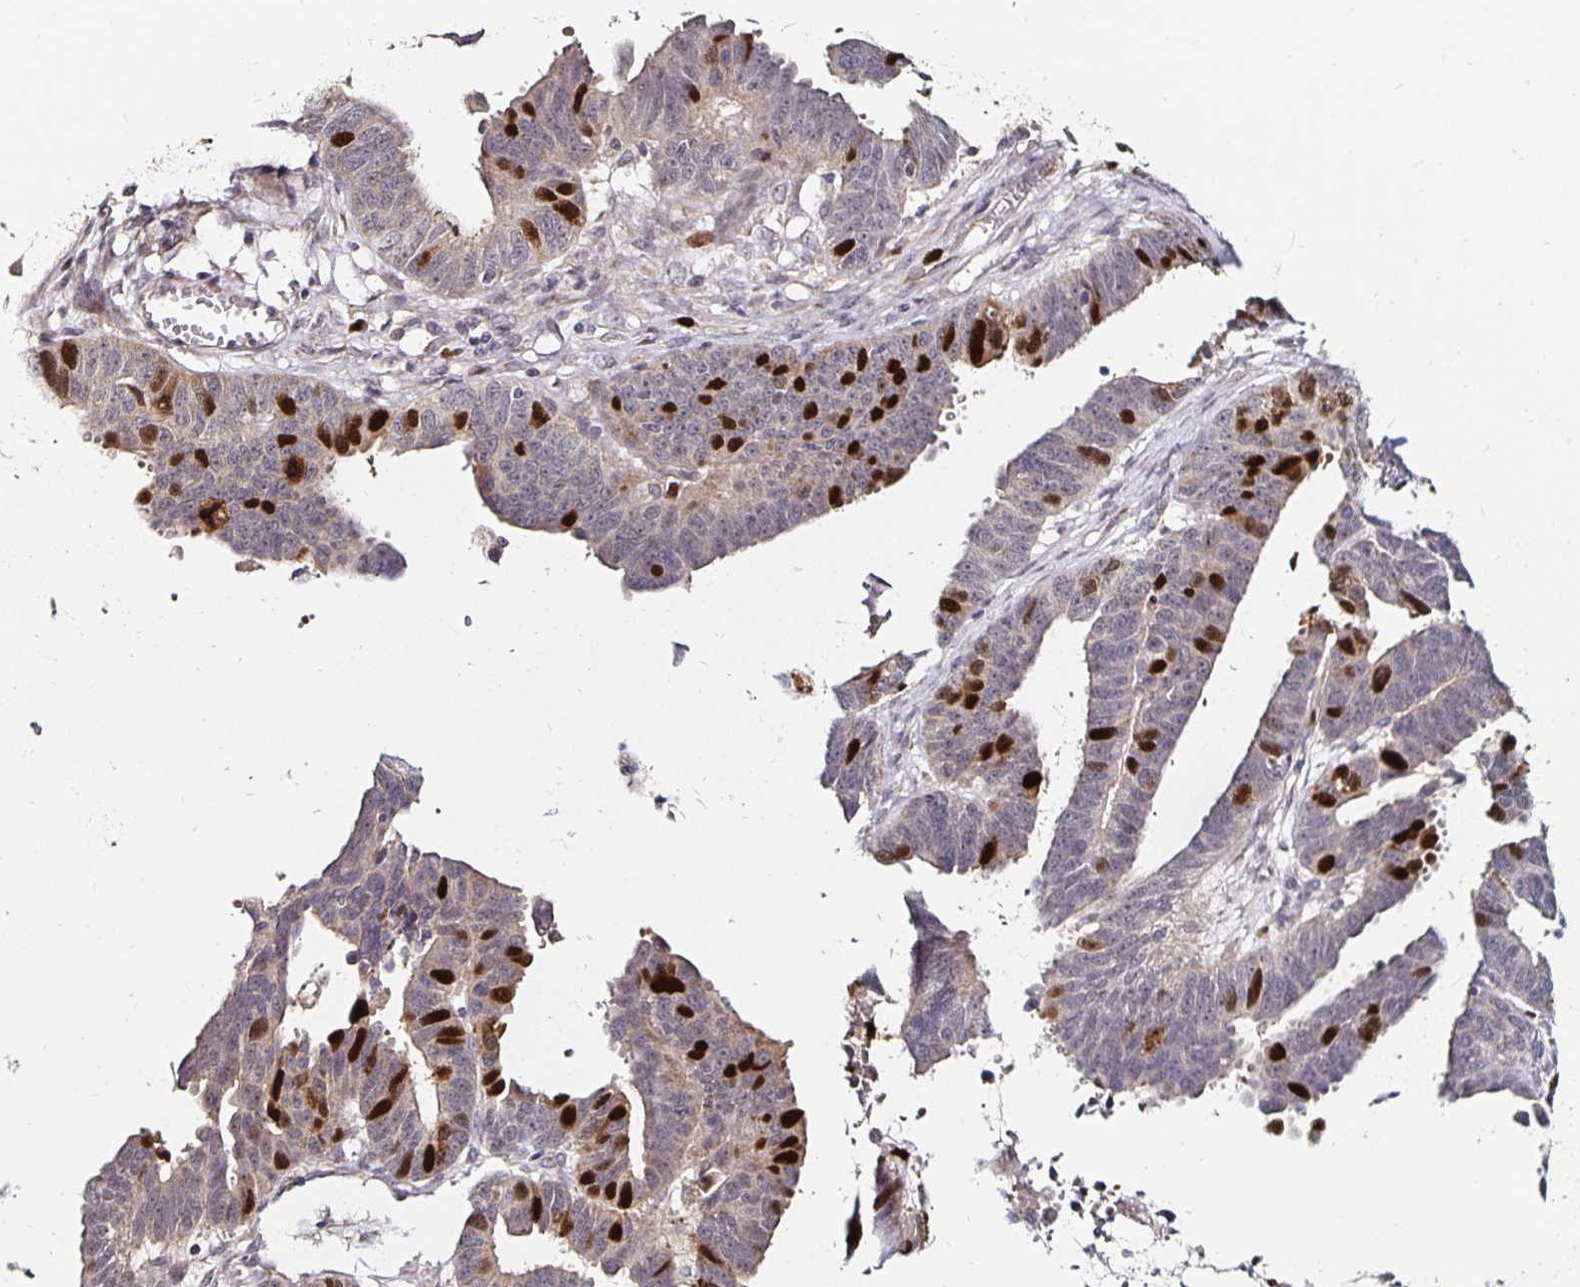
{"staining": {"intensity": "strong", "quantity": "25%-75%", "location": "cytoplasmic/membranous"}, "tissue": "ovarian cancer", "cell_type": "Tumor cells", "image_type": "cancer", "snomed": [{"axis": "morphology", "description": "Carcinoma, endometroid"}, {"axis": "morphology", "description": "Cystadenocarcinoma, serous, NOS"}, {"axis": "topography", "description": "Ovary"}], "caption": "High-power microscopy captured an immunohistochemistry photomicrograph of ovarian cancer (serous cystadenocarcinoma), revealing strong cytoplasmic/membranous expression in approximately 25%-75% of tumor cells.", "gene": "ANLN", "patient": {"sex": "female", "age": 45}}